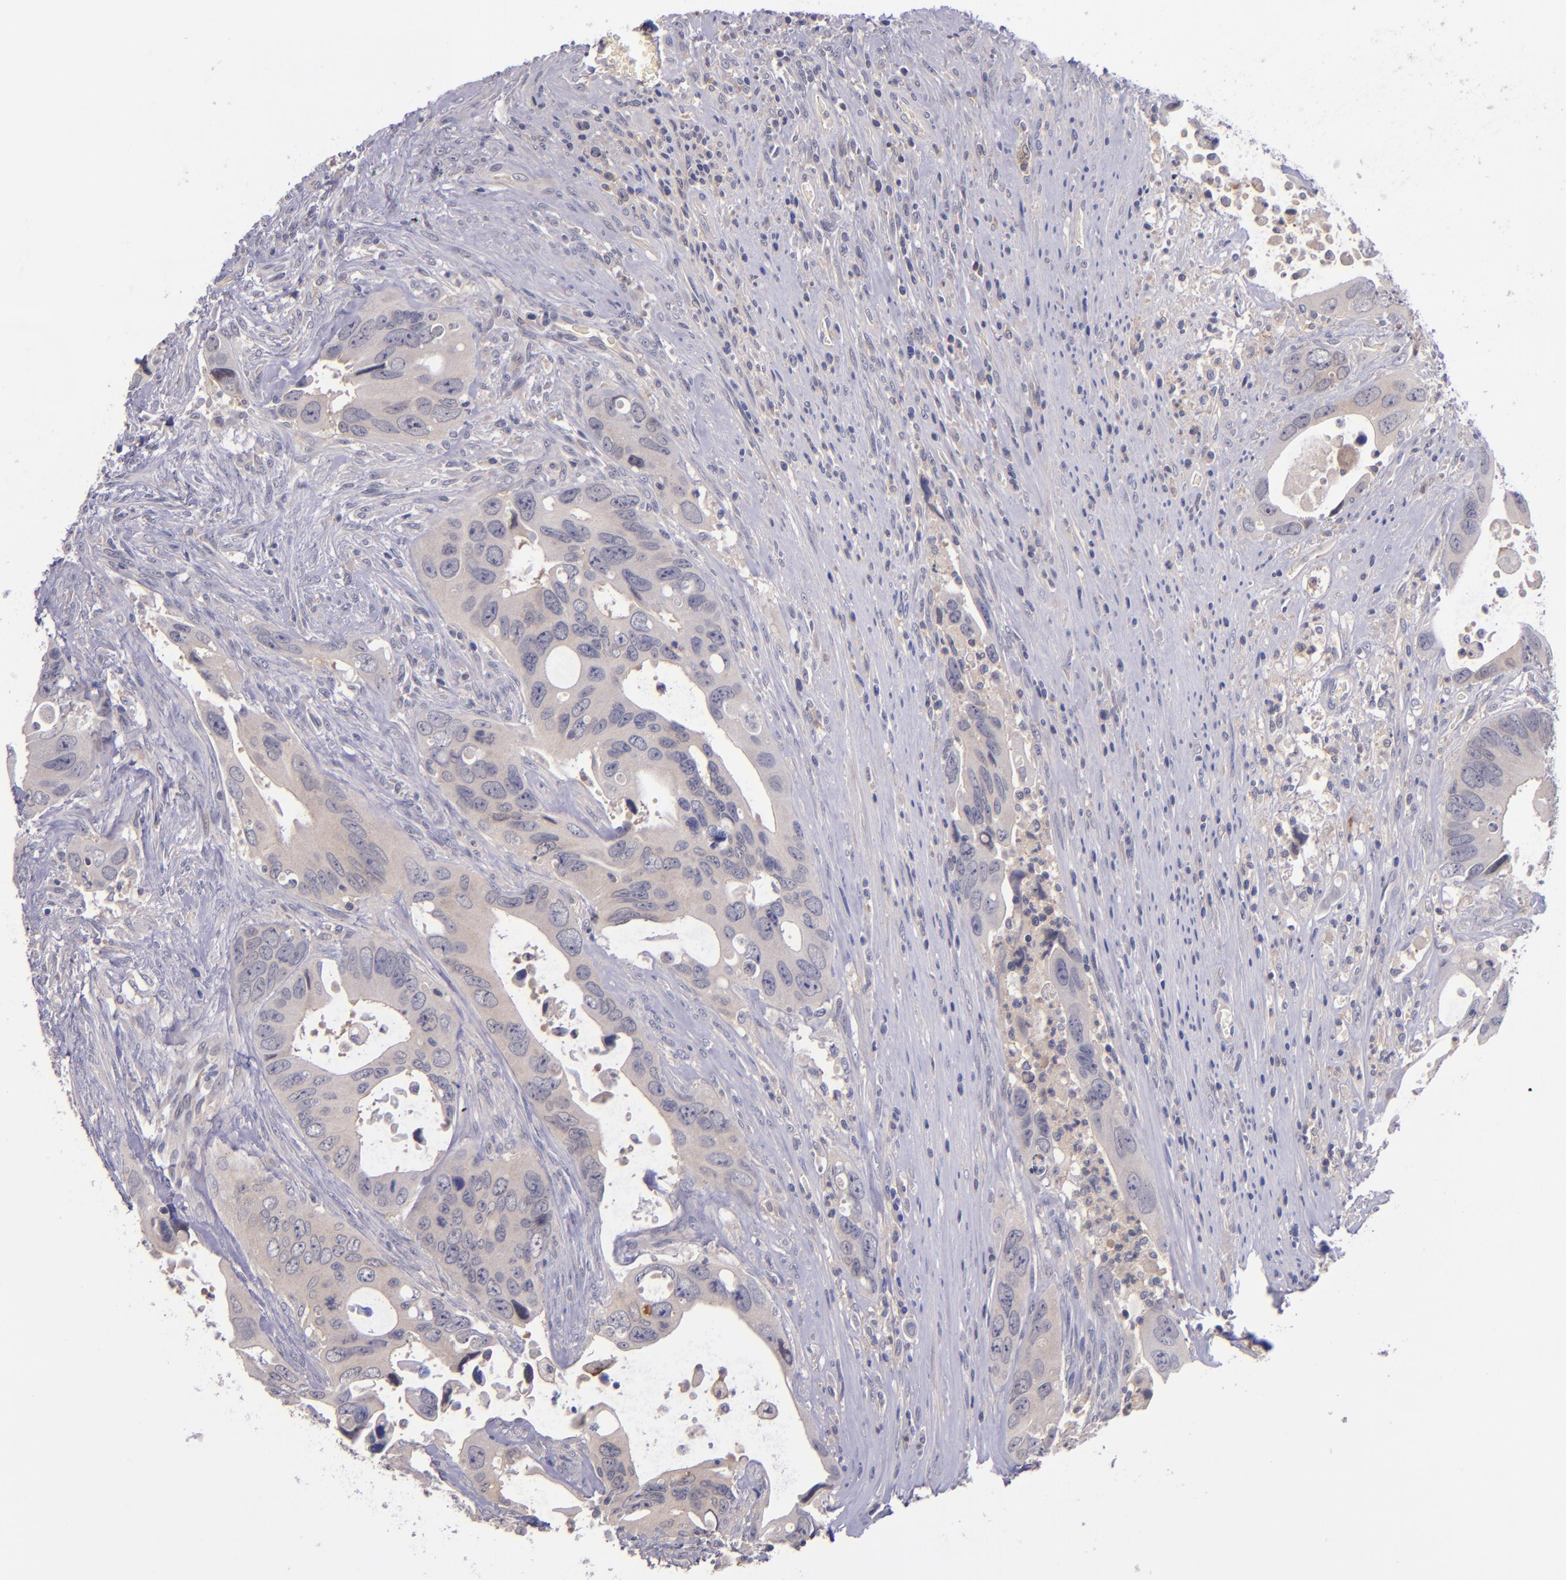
{"staining": {"intensity": "weak", "quantity": ">75%", "location": "cytoplasmic/membranous"}, "tissue": "colorectal cancer", "cell_type": "Tumor cells", "image_type": "cancer", "snomed": [{"axis": "morphology", "description": "Adenocarcinoma, NOS"}, {"axis": "topography", "description": "Rectum"}], "caption": "A low amount of weak cytoplasmic/membranous expression is seen in about >75% of tumor cells in colorectal cancer (adenocarcinoma) tissue. Using DAB (3,3'-diaminobenzidine) (brown) and hematoxylin (blue) stains, captured at high magnification using brightfield microscopy.", "gene": "RBP4", "patient": {"sex": "male", "age": 70}}